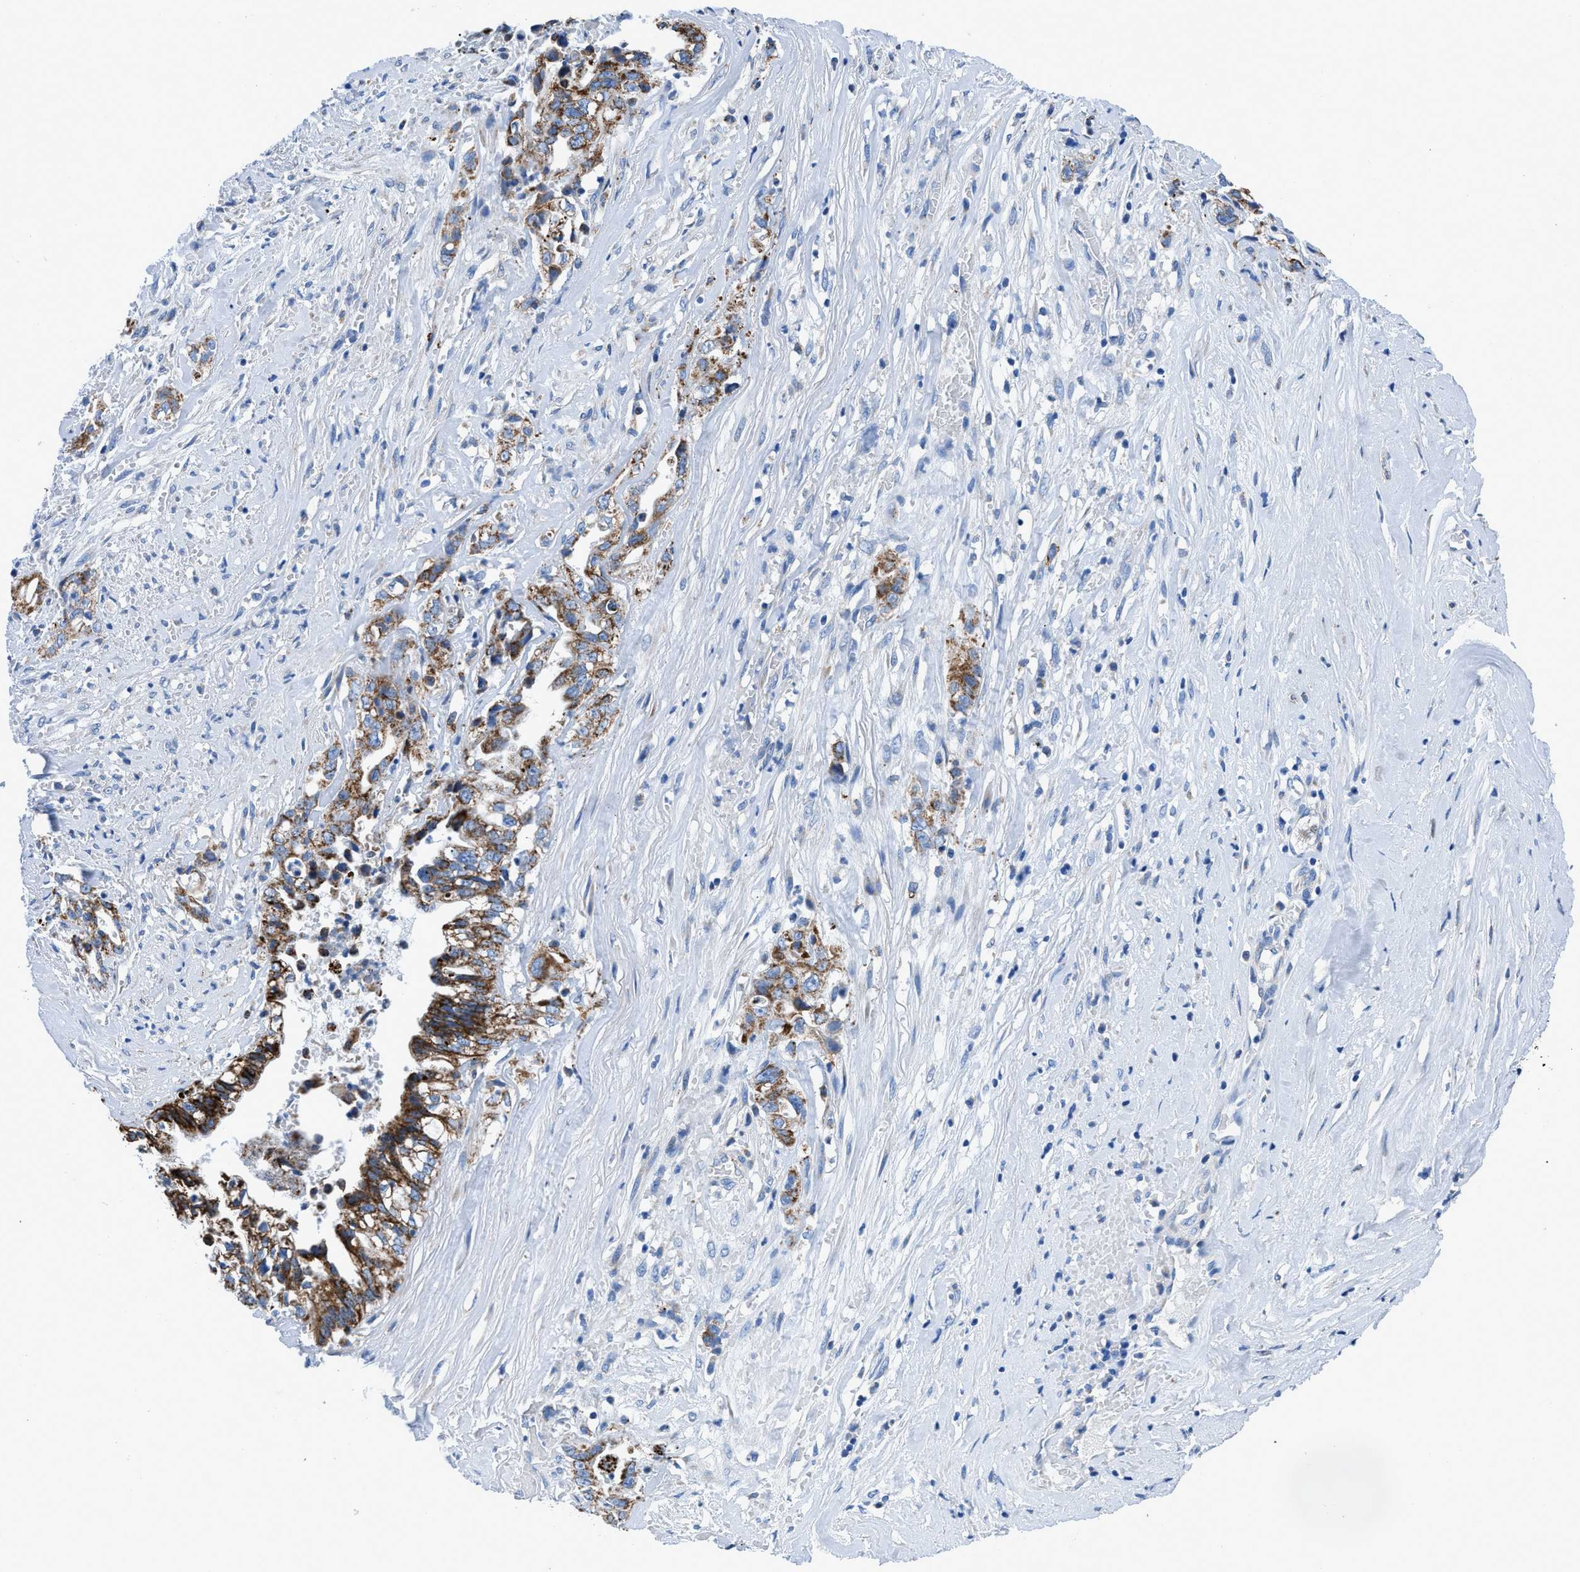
{"staining": {"intensity": "moderate", "quantity": ">75%", "location": "cytoplasmic/membranous"}, "tissue": "liver cancer", "cell_type": "Tumor cells", "image_type": "cancer", "snomed": [{"axis": "morphology", "description": "Cholangiocarcinoma"}, {"axis": "topography", "description": "Liver"}], "caption": "Immunohistochemical staining of cholangiocarcinoma (liver) demonstrates medium levels of moderate cytoplasmic/membranous protein expression in about >75% of tumor cells.", "gene": "ZDHHC3", "patient": {"sex": "female", "age": 70}}